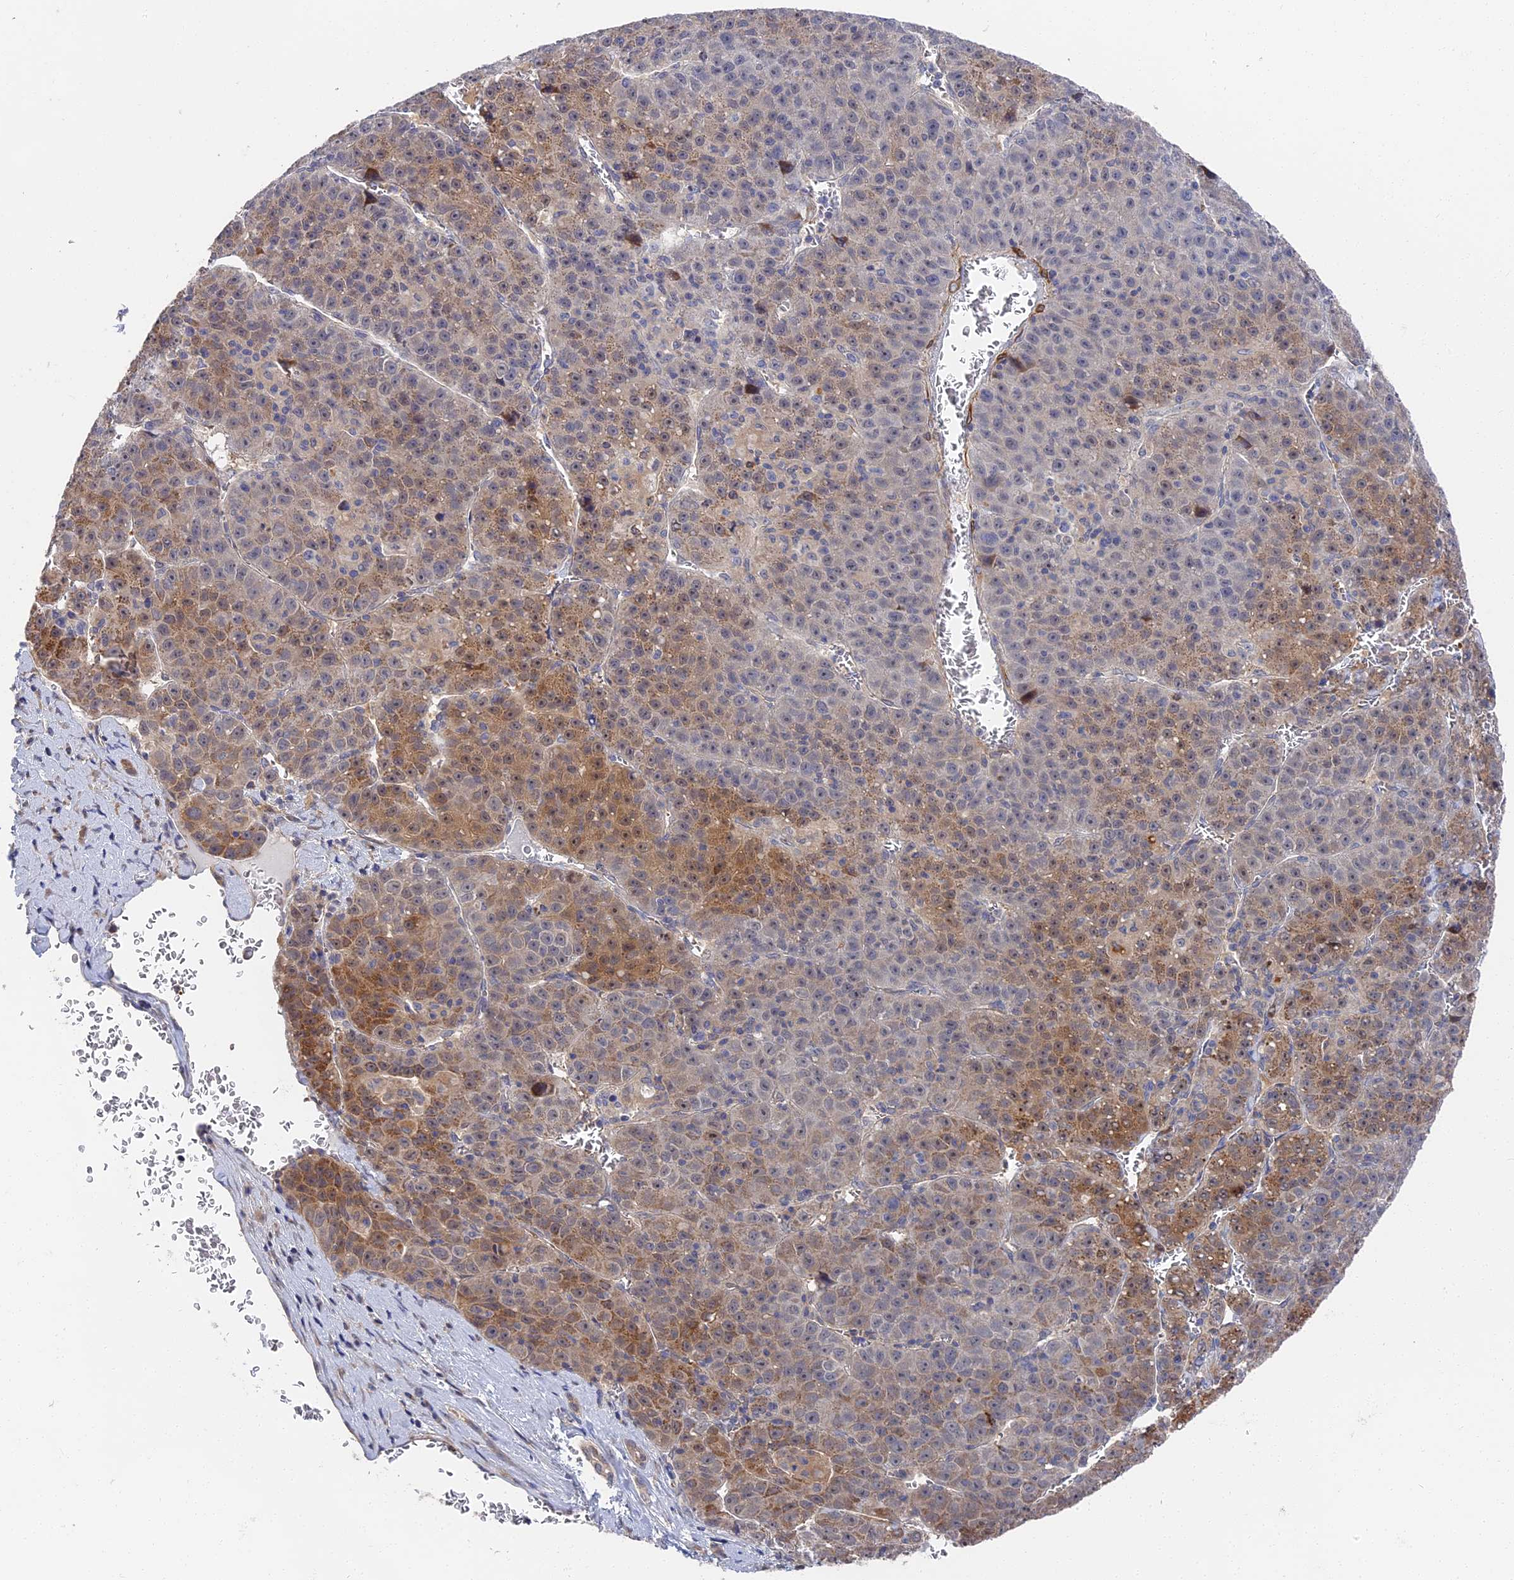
{"staining": {"intensity": "moderate", "quantity": "<25%", "location": "cytoplasmic/membranous,nuclear"}, "tissue": "liver cancer", "cell_type": "Tumor cells", "image_type": "cancer", "snomed": [{"axis": "morphology", "description": "Carcinoma, Hepatocellular, NOS"}, {"axis": "topography", "description": "Liver"}], "caption": "The photomicrograph displays immunohistochemical staining of liver cancer (hepatocellular carcinoma). There is moderate cytoplasmic/membranous and nuclear staining is present in about <25% of tumor cells. (DAB (3,3'-diaminobenzidine) IHC, brown staining for protein, blue staining for nuclei).", "gene": "CCDC113", "patient": {"sex": "female", "age": 53}}